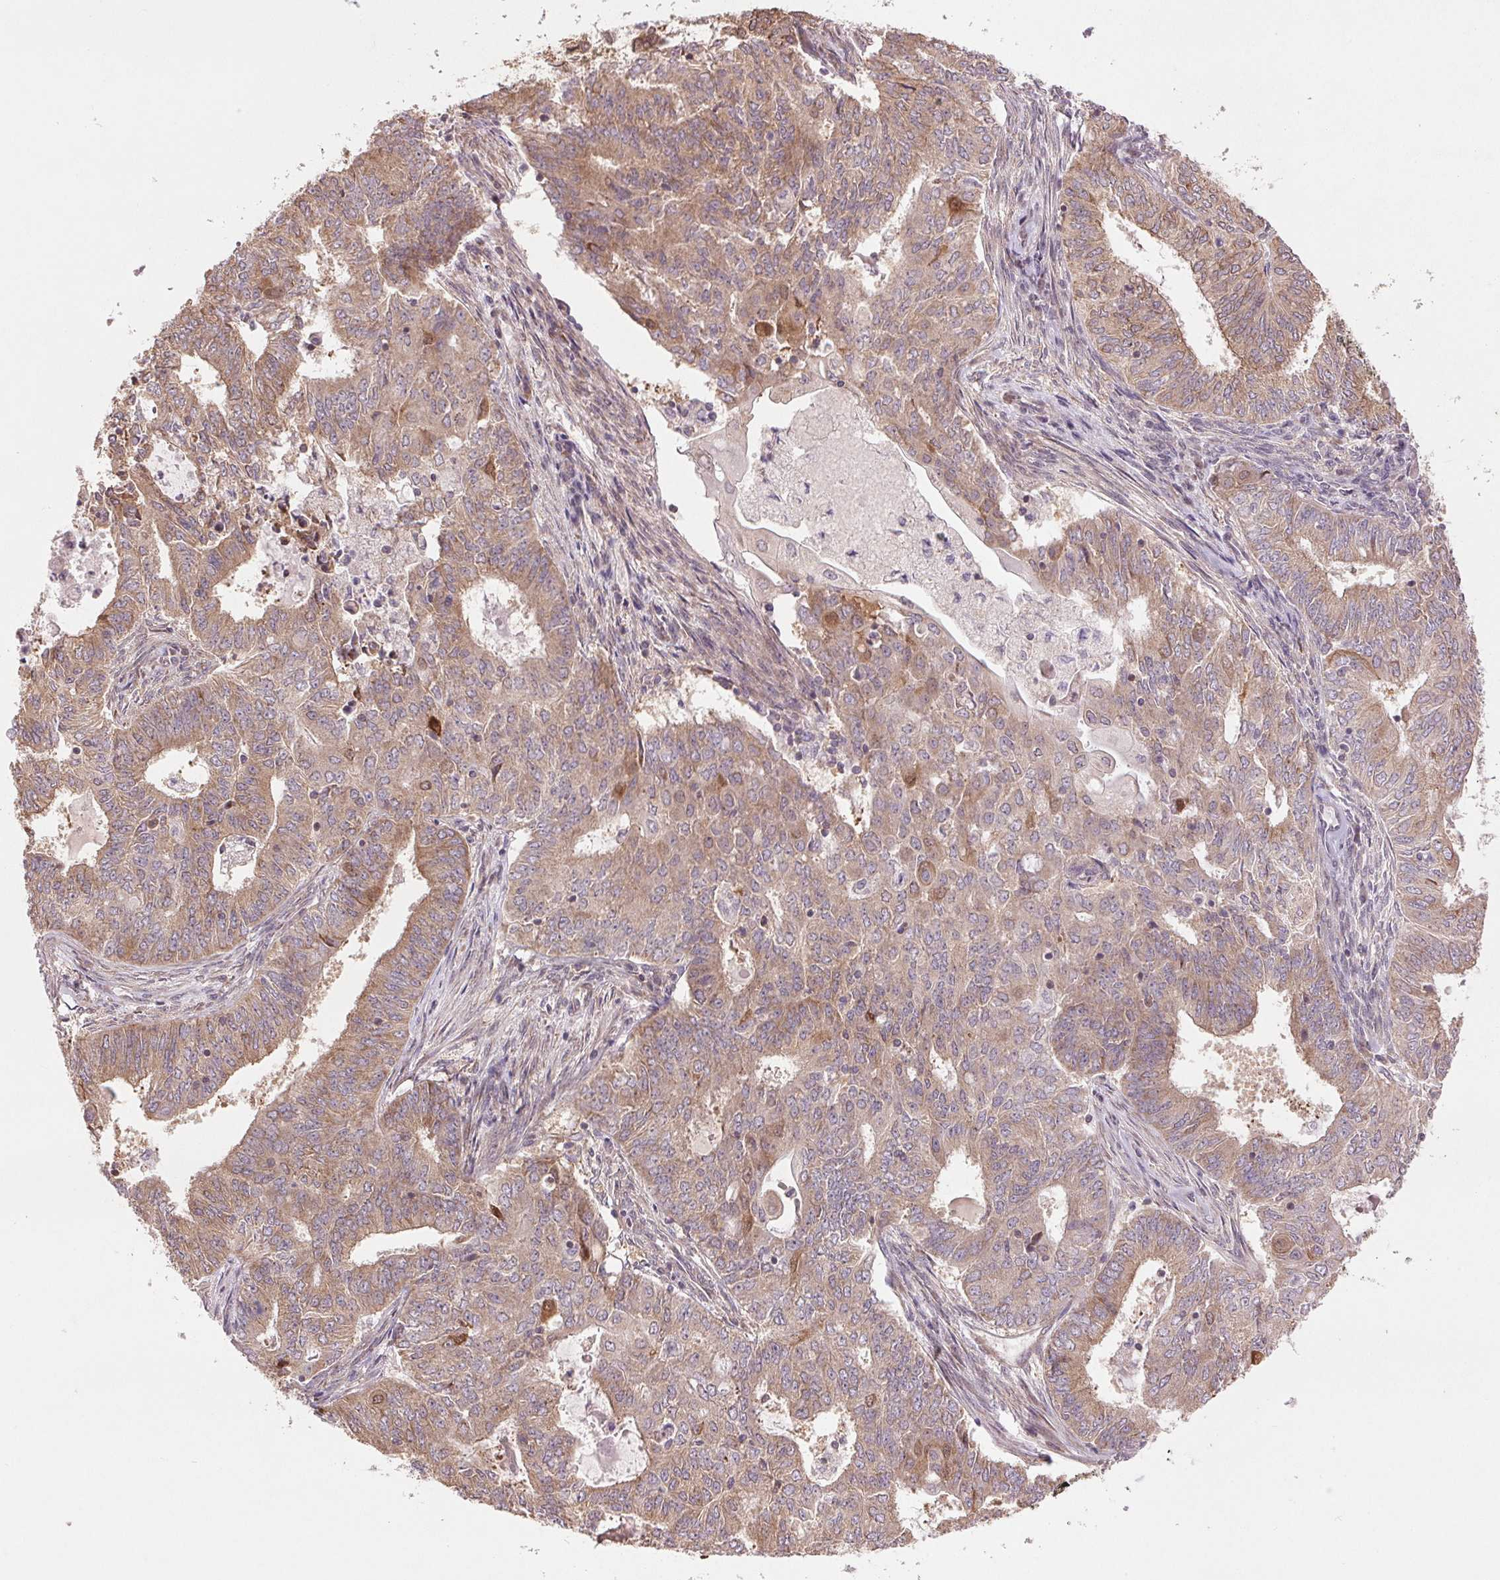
{"staining": {"intensity": "moderate", "quantity": "25%-75%", "location": "cytoplasmic/membranous"}, "tissue": "endometrial cancer", "cell_type": "Tumor cells", "image_type": "cancer", "snomed": [{"axis": "morphology", "description": "Adenocarcinoma, NOS"}, {"axis": "topography", "description": "Endometrium"}], "caption": "DAB (3,3'-diaminobenzidine) immunohistochemical staining of human endometrial cancer displays moderate cytoplasmic/membranous protein staining in about 25%-75% of tumor cells.", "gene": "BTF3L4", "patient": {"sex": "female", "age": 62}}